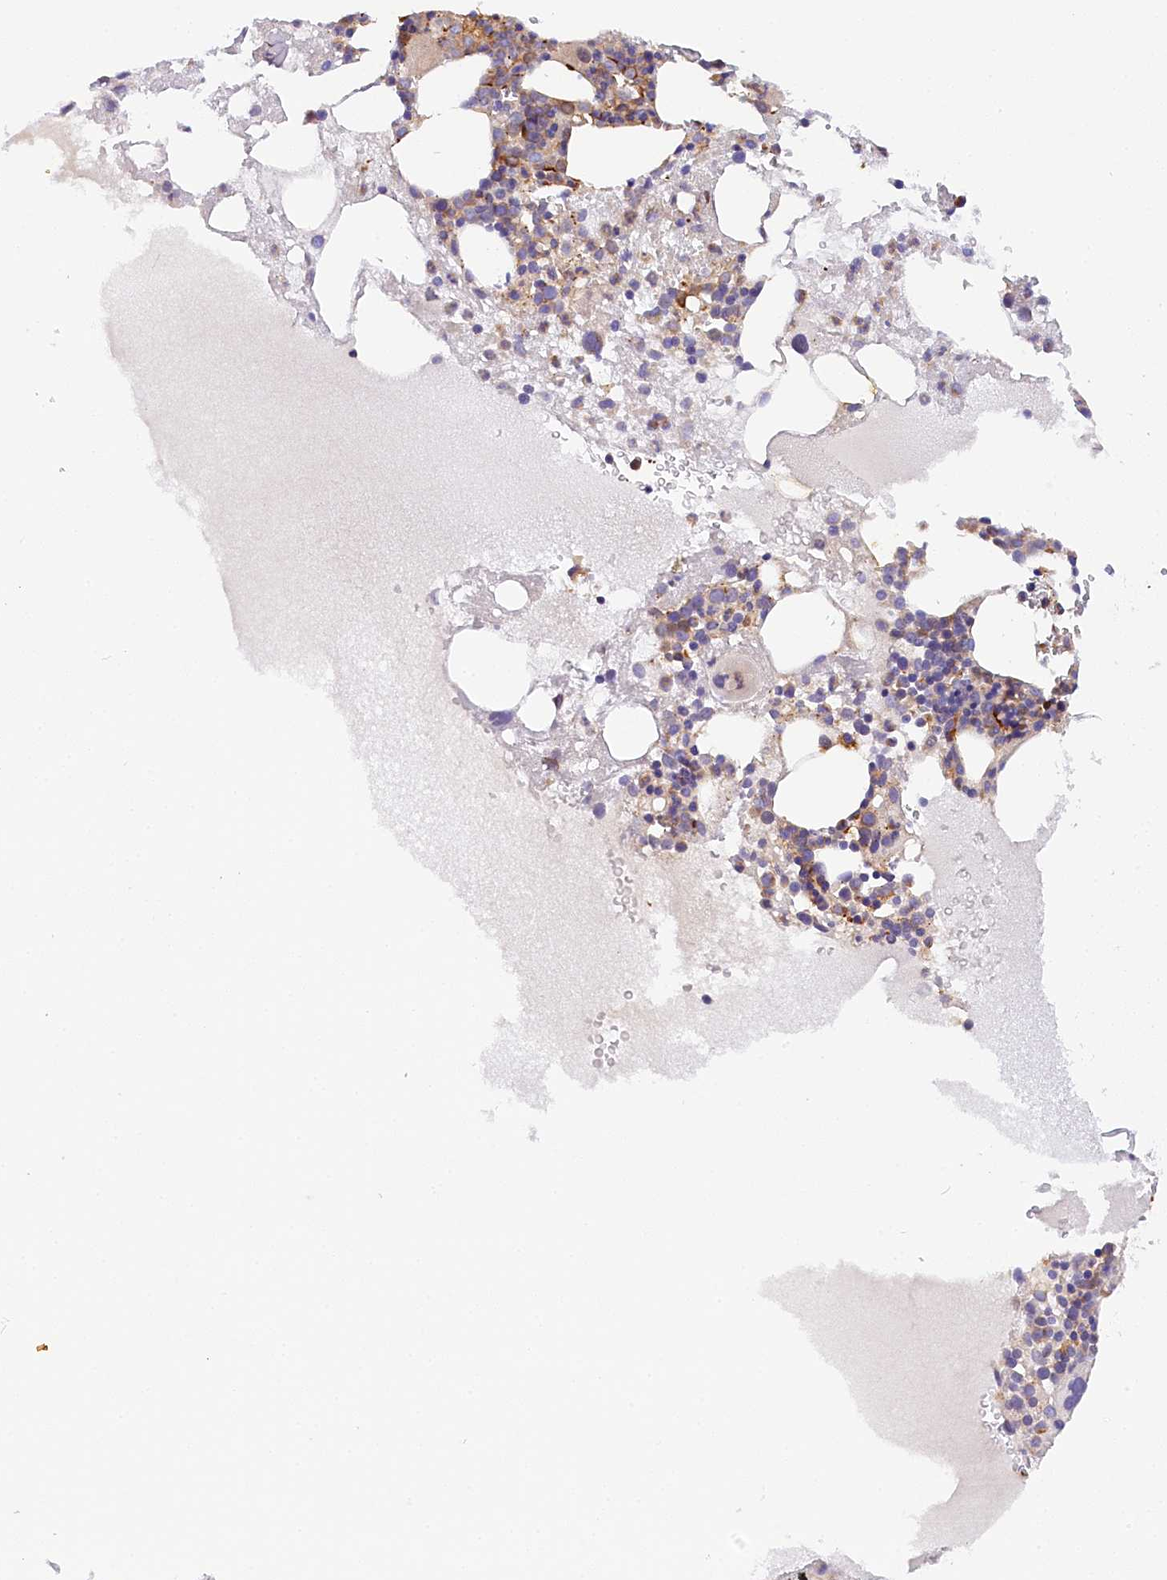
{"staining": {"intensity": "weak", "quantity": "<25%", "location": "cytoplasmic/membranous"}, "tissue": "bone marrow", "cell_type": "Hematopoietic cells", "image_type": "normal", "snomed": [{"axis": "morphology", "description": "Normal tissue, NOS"}, {"axis": "topography", "description": "Bone marrow"}], "caption": "Immunohistochemistry micrograph of benign bone marrow: human bone marrow stained with DAB exhibits no significant protein positivity in hematopoietic cells.", "gene": "KATNB1", "patient": {"sex": "male", "age": 61}}